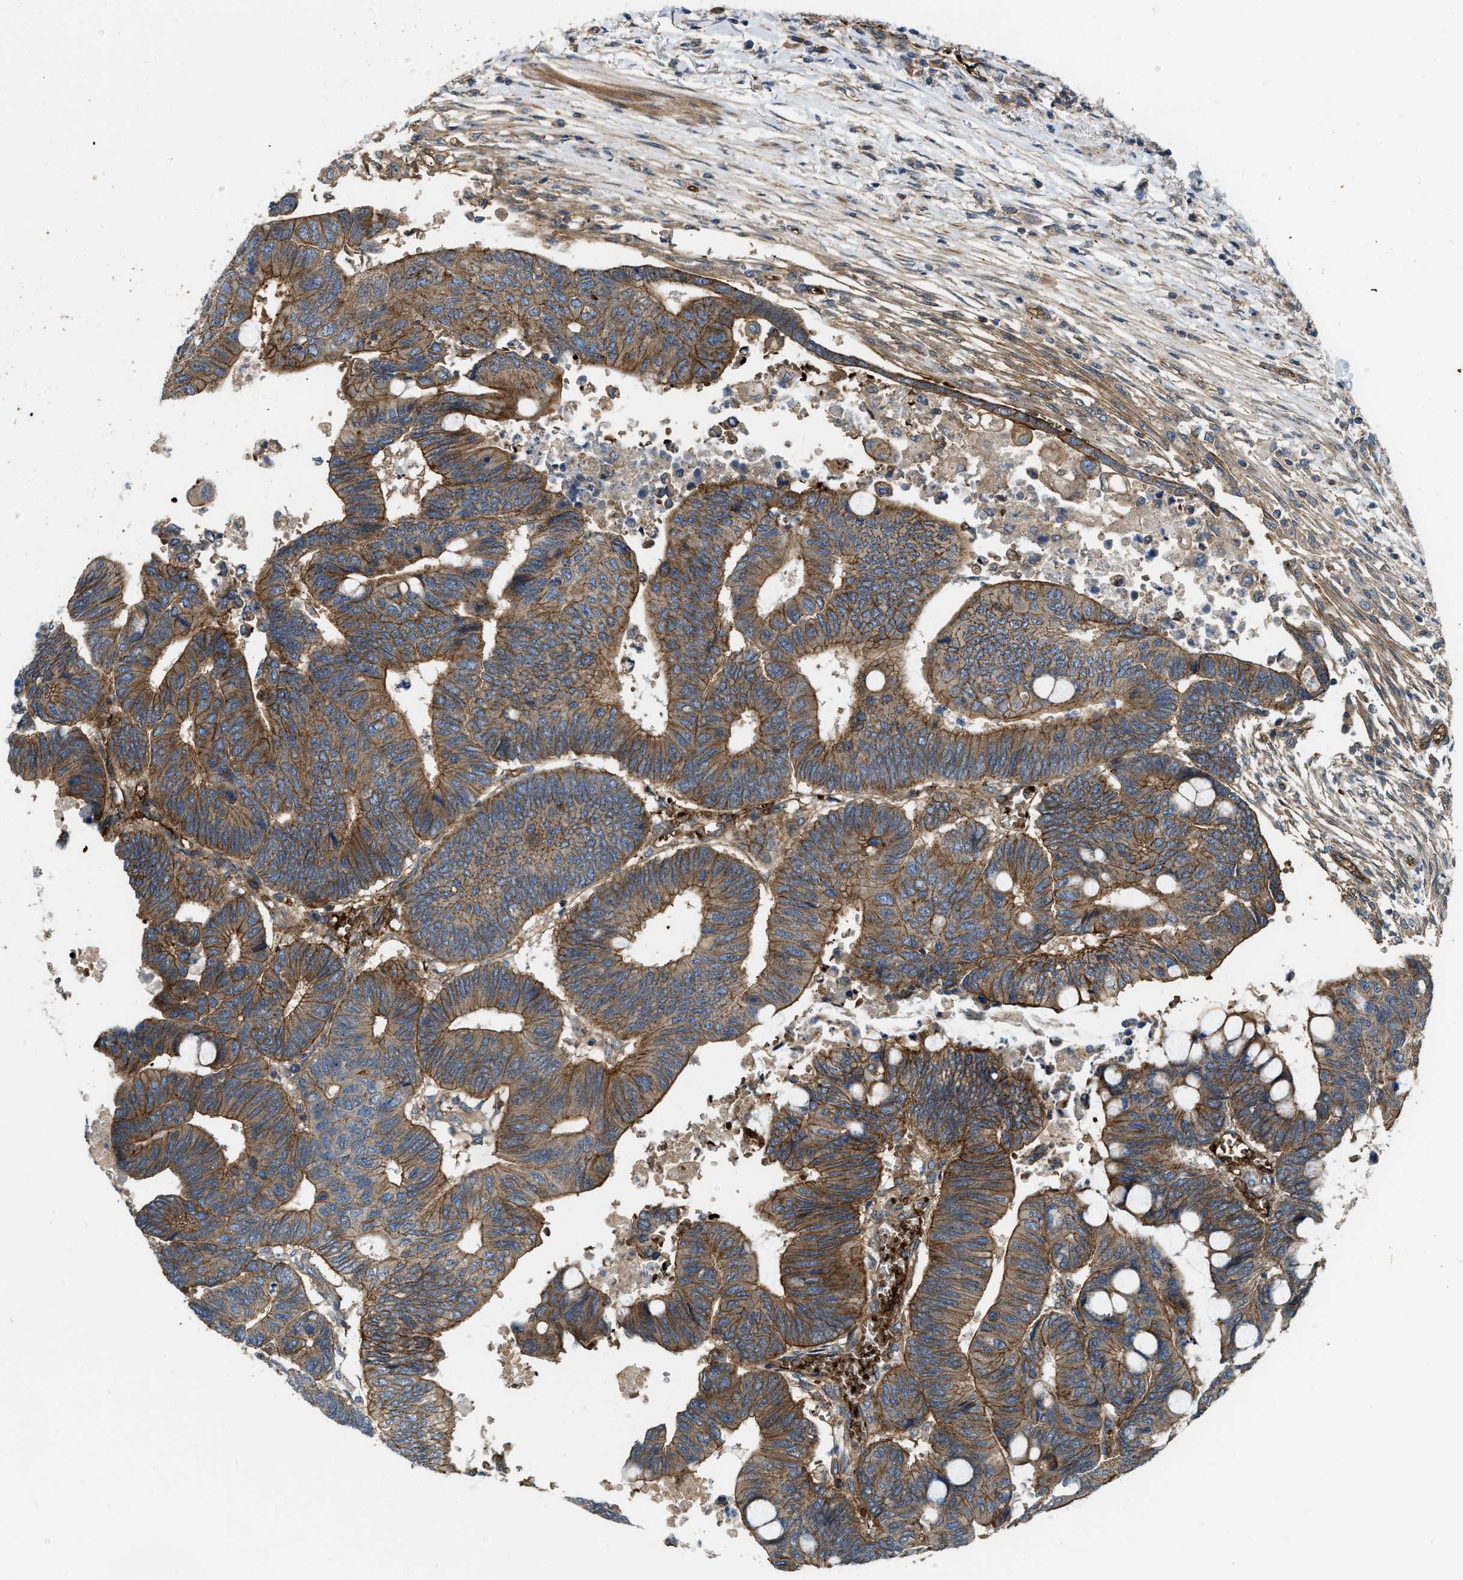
{"staining": {"intensity": "strong", "quantity": ">75%", "location": "cytoplasmic/membranous"}, "tissue": "colorectal cancer", "cell_type": "Tumor cells", "image_type": "cancer", "snomed": [{"axis": "morphology", "description": "Normal tissue, NOS"}, {"axis": "morphology", "description": "Adenocarcinoma, NOS"}, {"axis": "topography", "description": "Rectum"}, {"axis": "topography", "description": "Peripheral nerve tissue"}], "caption": "Immunohistochemistry staining of colorectal adenocarcinoma, which demonstrates high levels of strong cytoplasmic/membranous staining in about >75% of tumor cells indicating strong cytoplasmic/membranous protein staining. The staining was performed using DAB (brown) for protein detection and nuclei were counterstained in hematoxylin (blue).", "gene": "ERC1", "patient": {"sex": "male", "age": 92}}